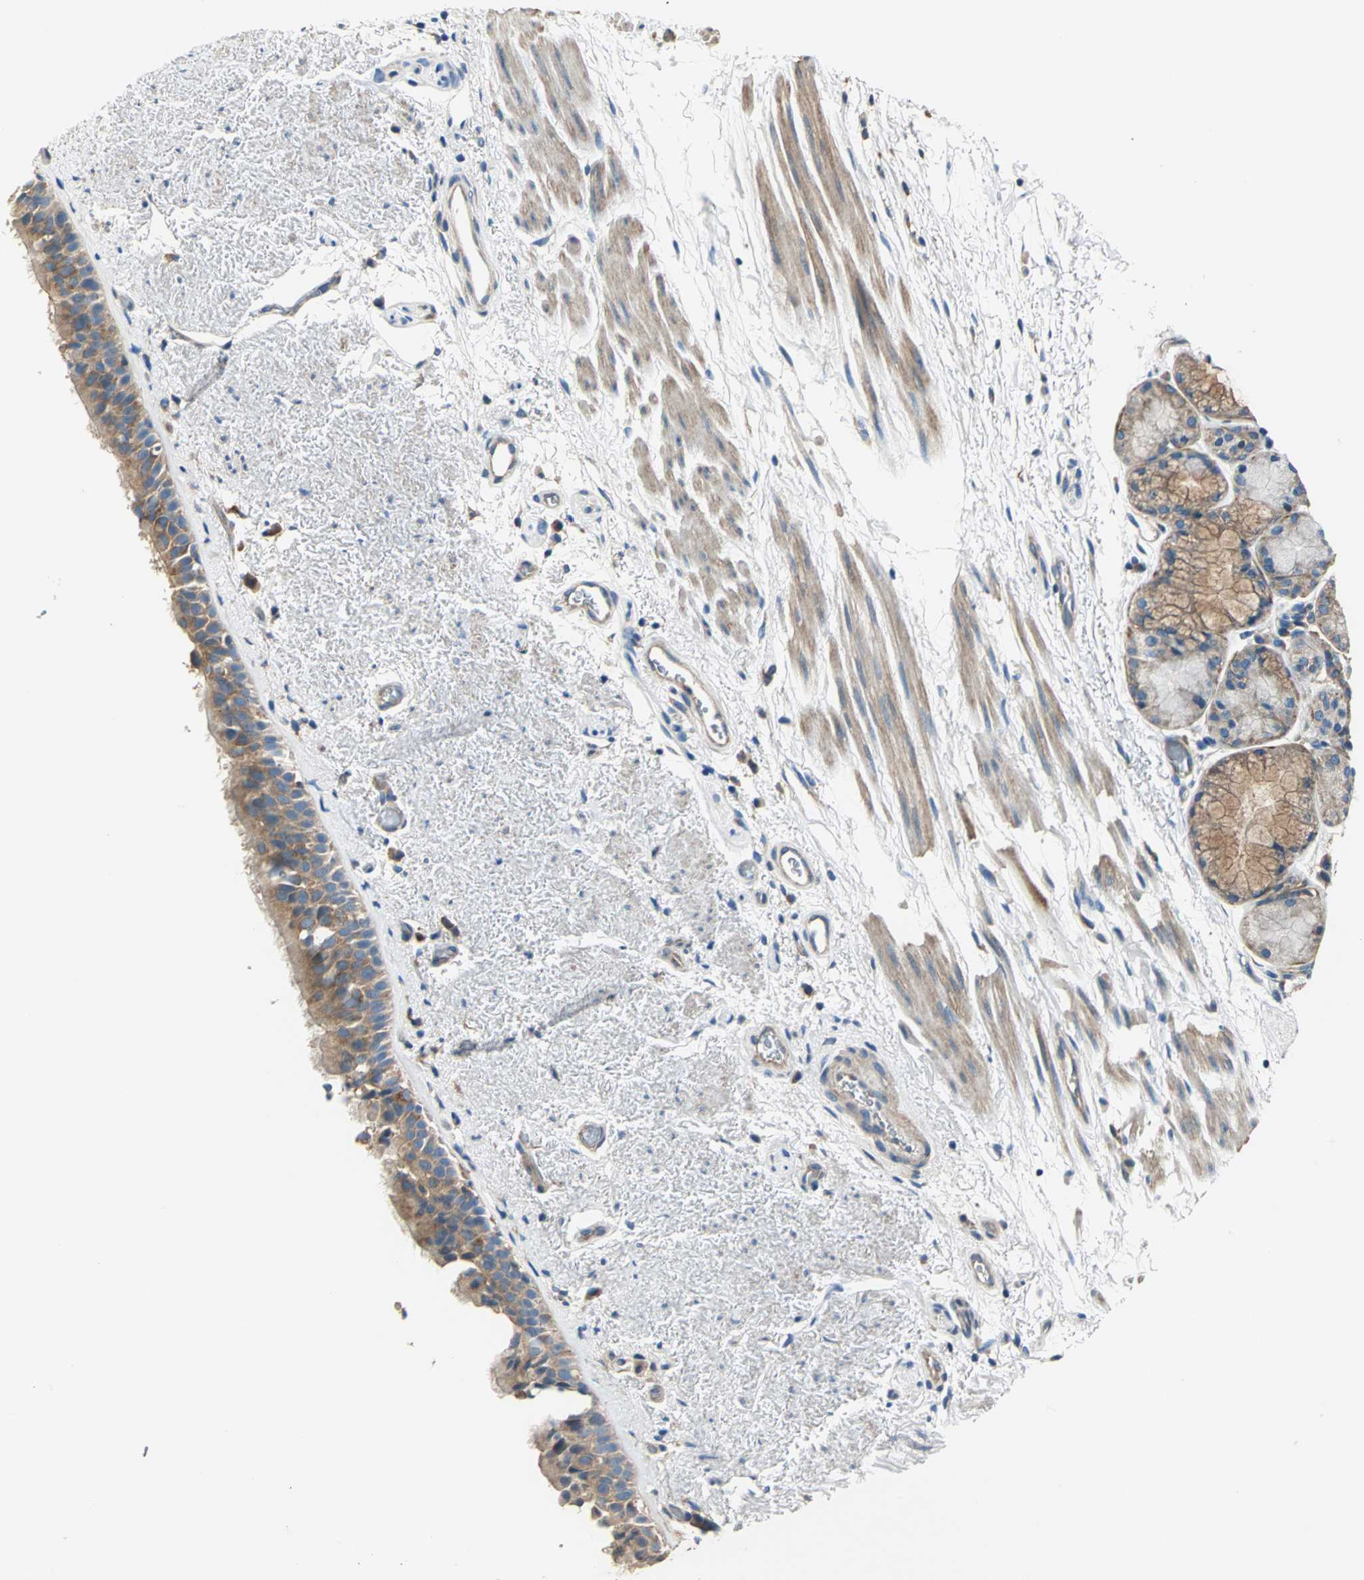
{"staining": {"intensity": "moderate", "quantity": ">75%", "location": "cytoplasmic/membranous"}, "tissue": "bronchus", "cell_type": "Respiratory epithelial cells", "image_type": "normal", "snomed": [{"axis": "morphology", "description": "Normal tissue, NOS"}, {"axis": "topography", "description": "Bronchus"}], "caption": "Moderate cytoplasmic/membranous staining for a protein is identified in approximately >75% of respiratory epithelial cells of normal bronchus using immunohistochemistry.", "gene": "DDX3X", "patient": {"sex": "female", "age": 54}}